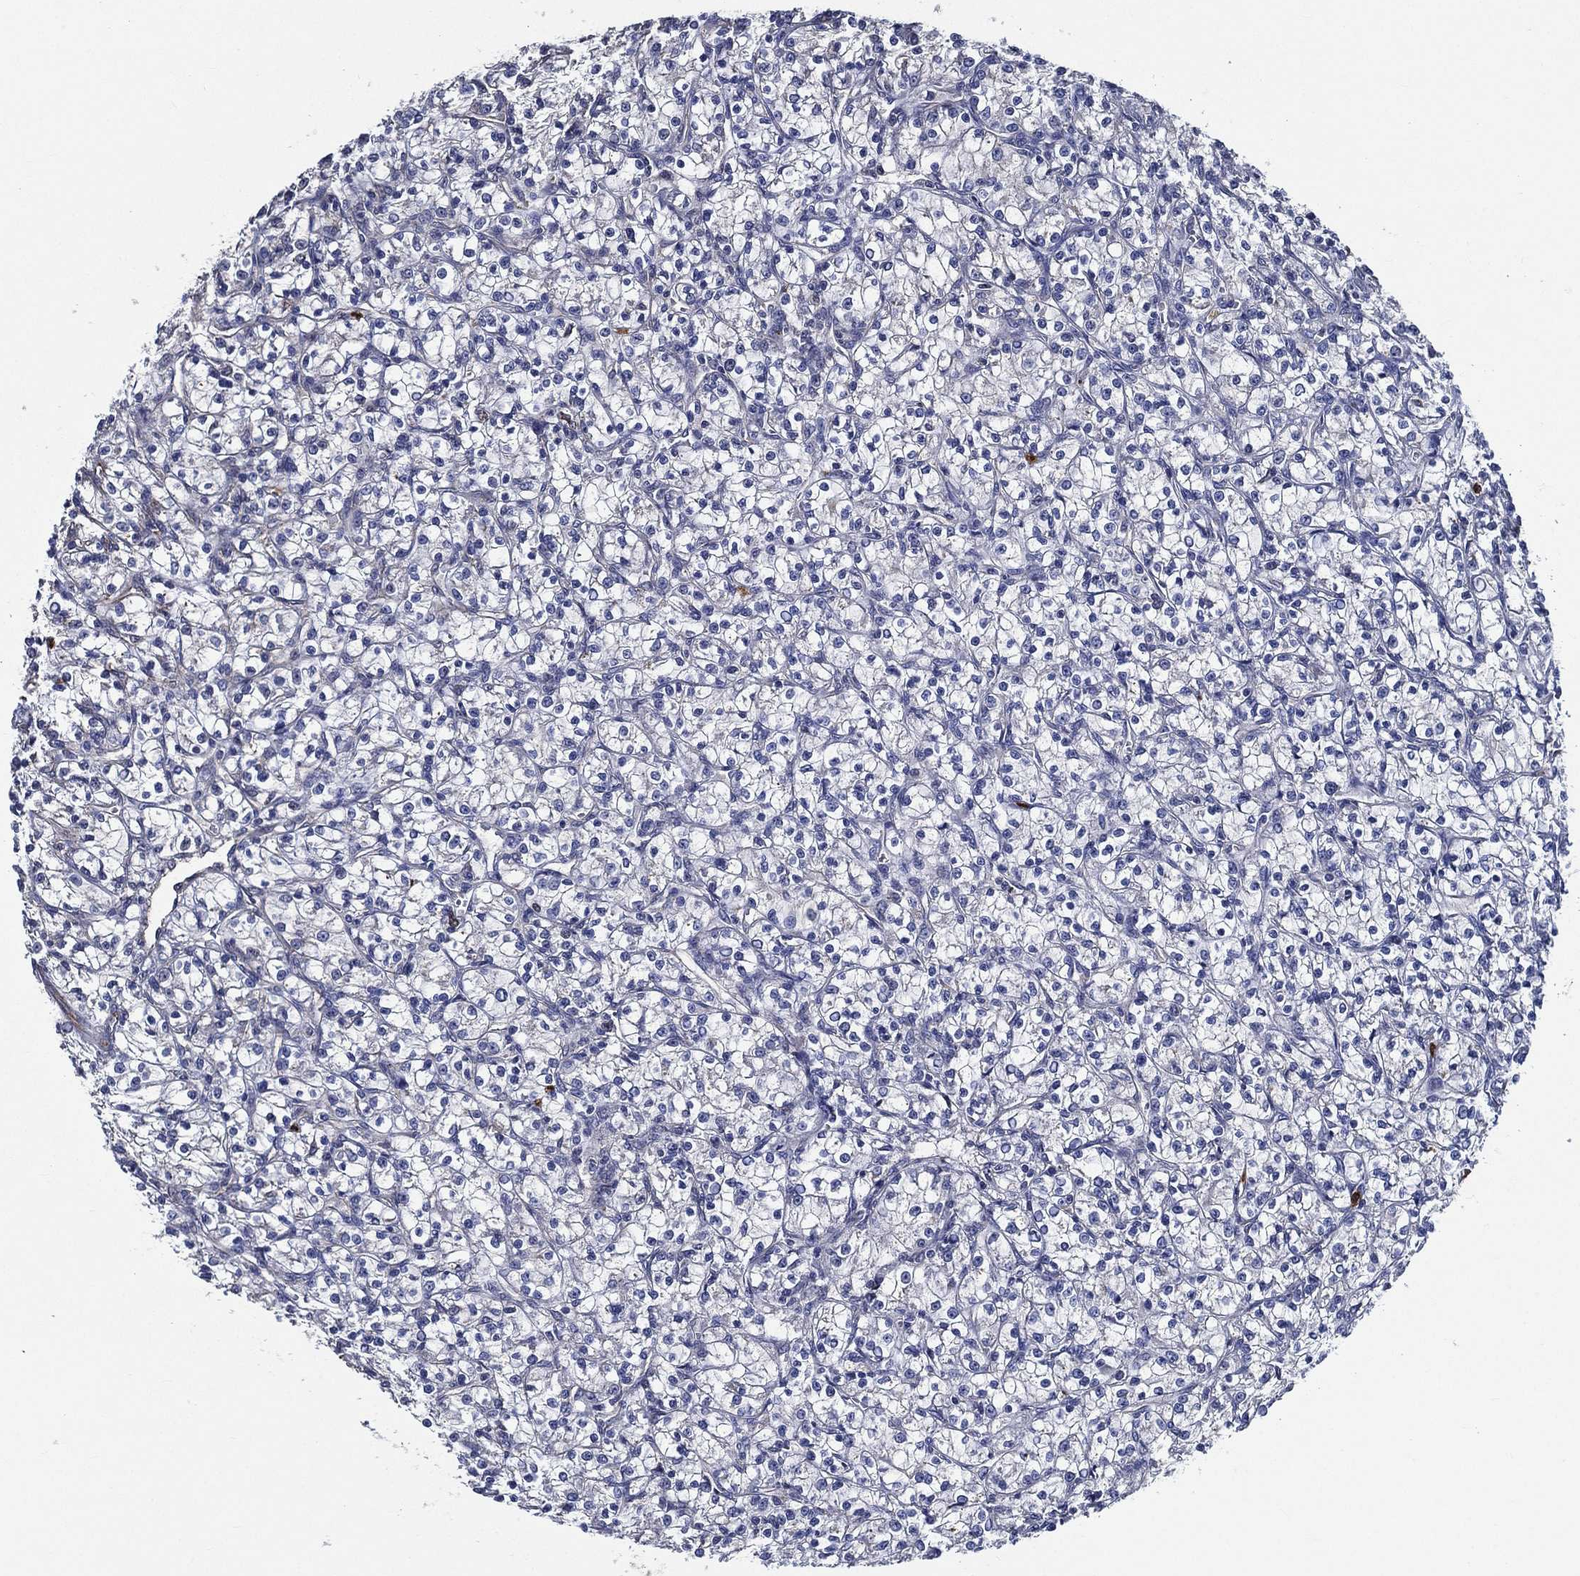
{"staining": {"intensity": "negative", "quantity": "none", "location": "none"}, "tissue": "renal cancer", "cell_type": "Tumor cells", "image_type": "cancer", "snomed": [{"axis": "morphology", "description": "Adenocarcinoma, NOS"}, {"axis": "topography", "description": "Kidney"}], "caption": "Immunohistochemistry image of renal cancer (adenocarcinoma) stained for a protein (brown), which reveals no expression in tumor cells.", "gene": "KIF20B", "patient": {"sex": "female", "age": 59}}